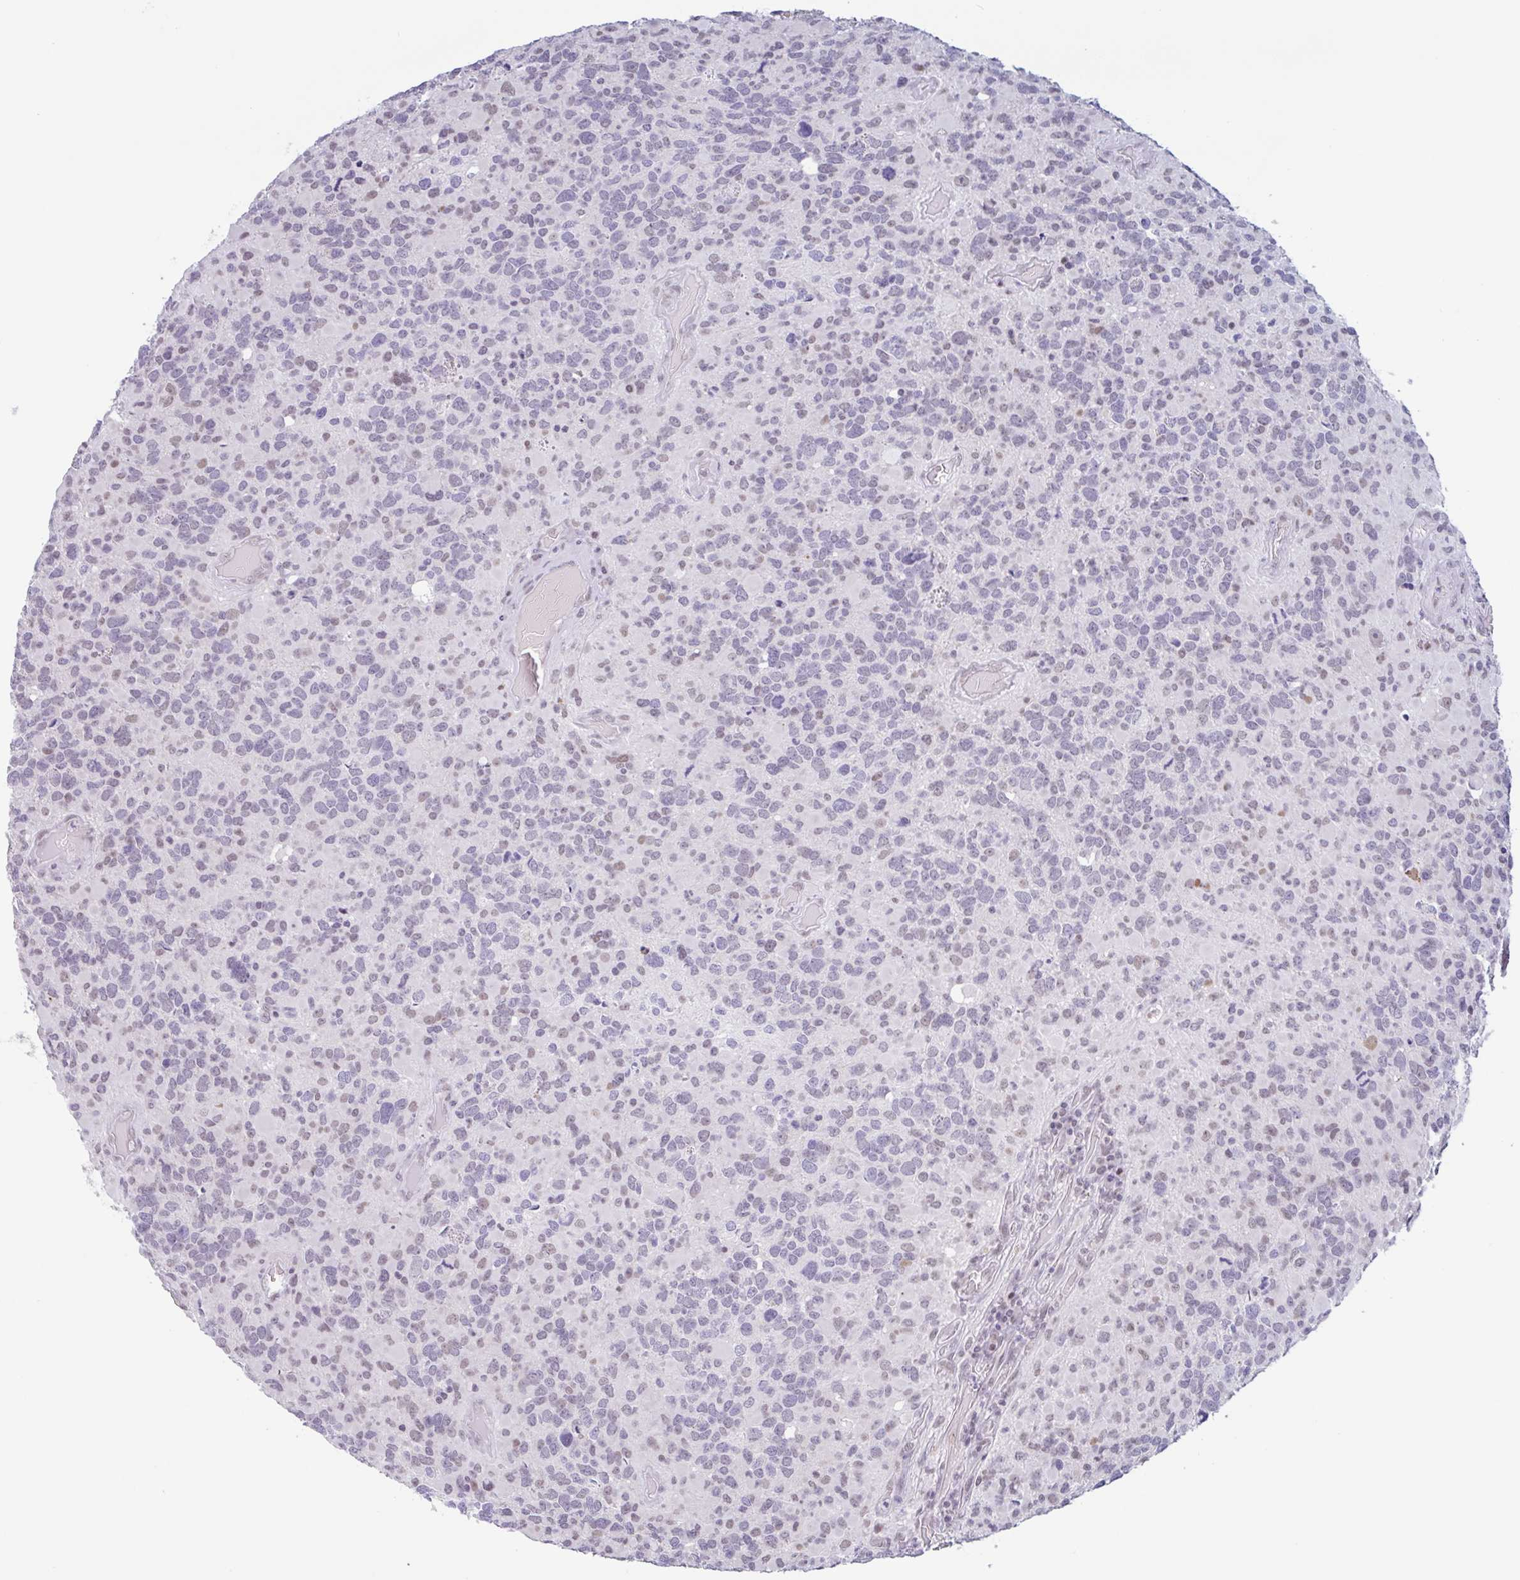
{"staining": {"intensity": "weak", "quantity": "25%-75%", "location": "nuclear"}, "tissue": "glioma", "cell_type": "Tumor cells", "image_type": "cancer", "snomed": [{"axis": "morphology", "description": "Glioma, malignant, High grade"}, {"axis": "topography", "description": "Brain"}], "caption": "Weak nuclear protein positivity is seen in about 25%-75% of tumor cells in high-grade glioma (malignant). The staining was performed using DAB (3,3'-diaminobenzidine), with brown indicating positive protein expression. Nuclei are stained blue with hematoxylin.", "gene": "PLG", "patient": {"sex": "female", "age": 40}}